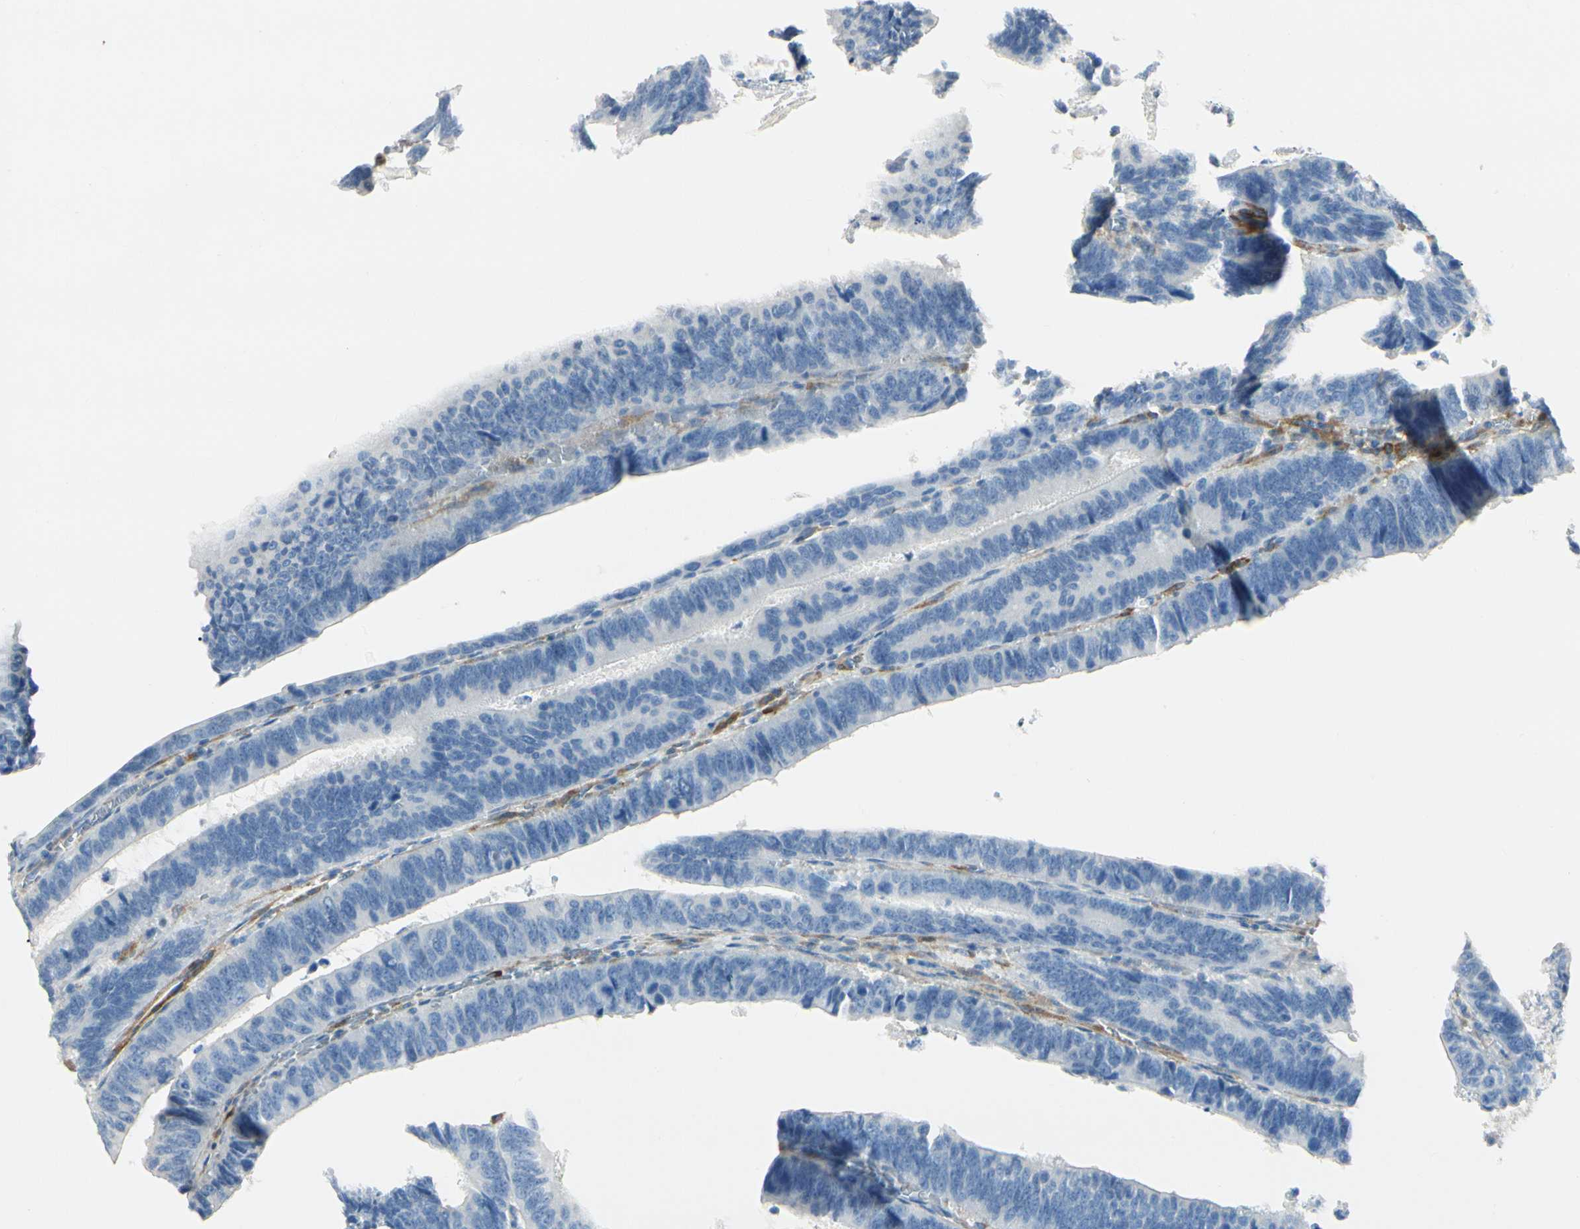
{"staining": {"intensity": "negative", "quantity": "none", "location": "none"}, "tissue": "colorectal cancer", "cell_type": "Tumor cells", "image_type": "cancer", "snomed": [{"axis": "morphology", "description": "Adenocarcinoma, NOS"}, {"axis": "topography", "description": "Colon"}], "caption": "Human colorectal cancer (adenocarcinoma) stained for a protein using IHC displays no positivity in tumor cells.", "gene": "AMPH", "patient": {"sex": "male", "age": 72}}